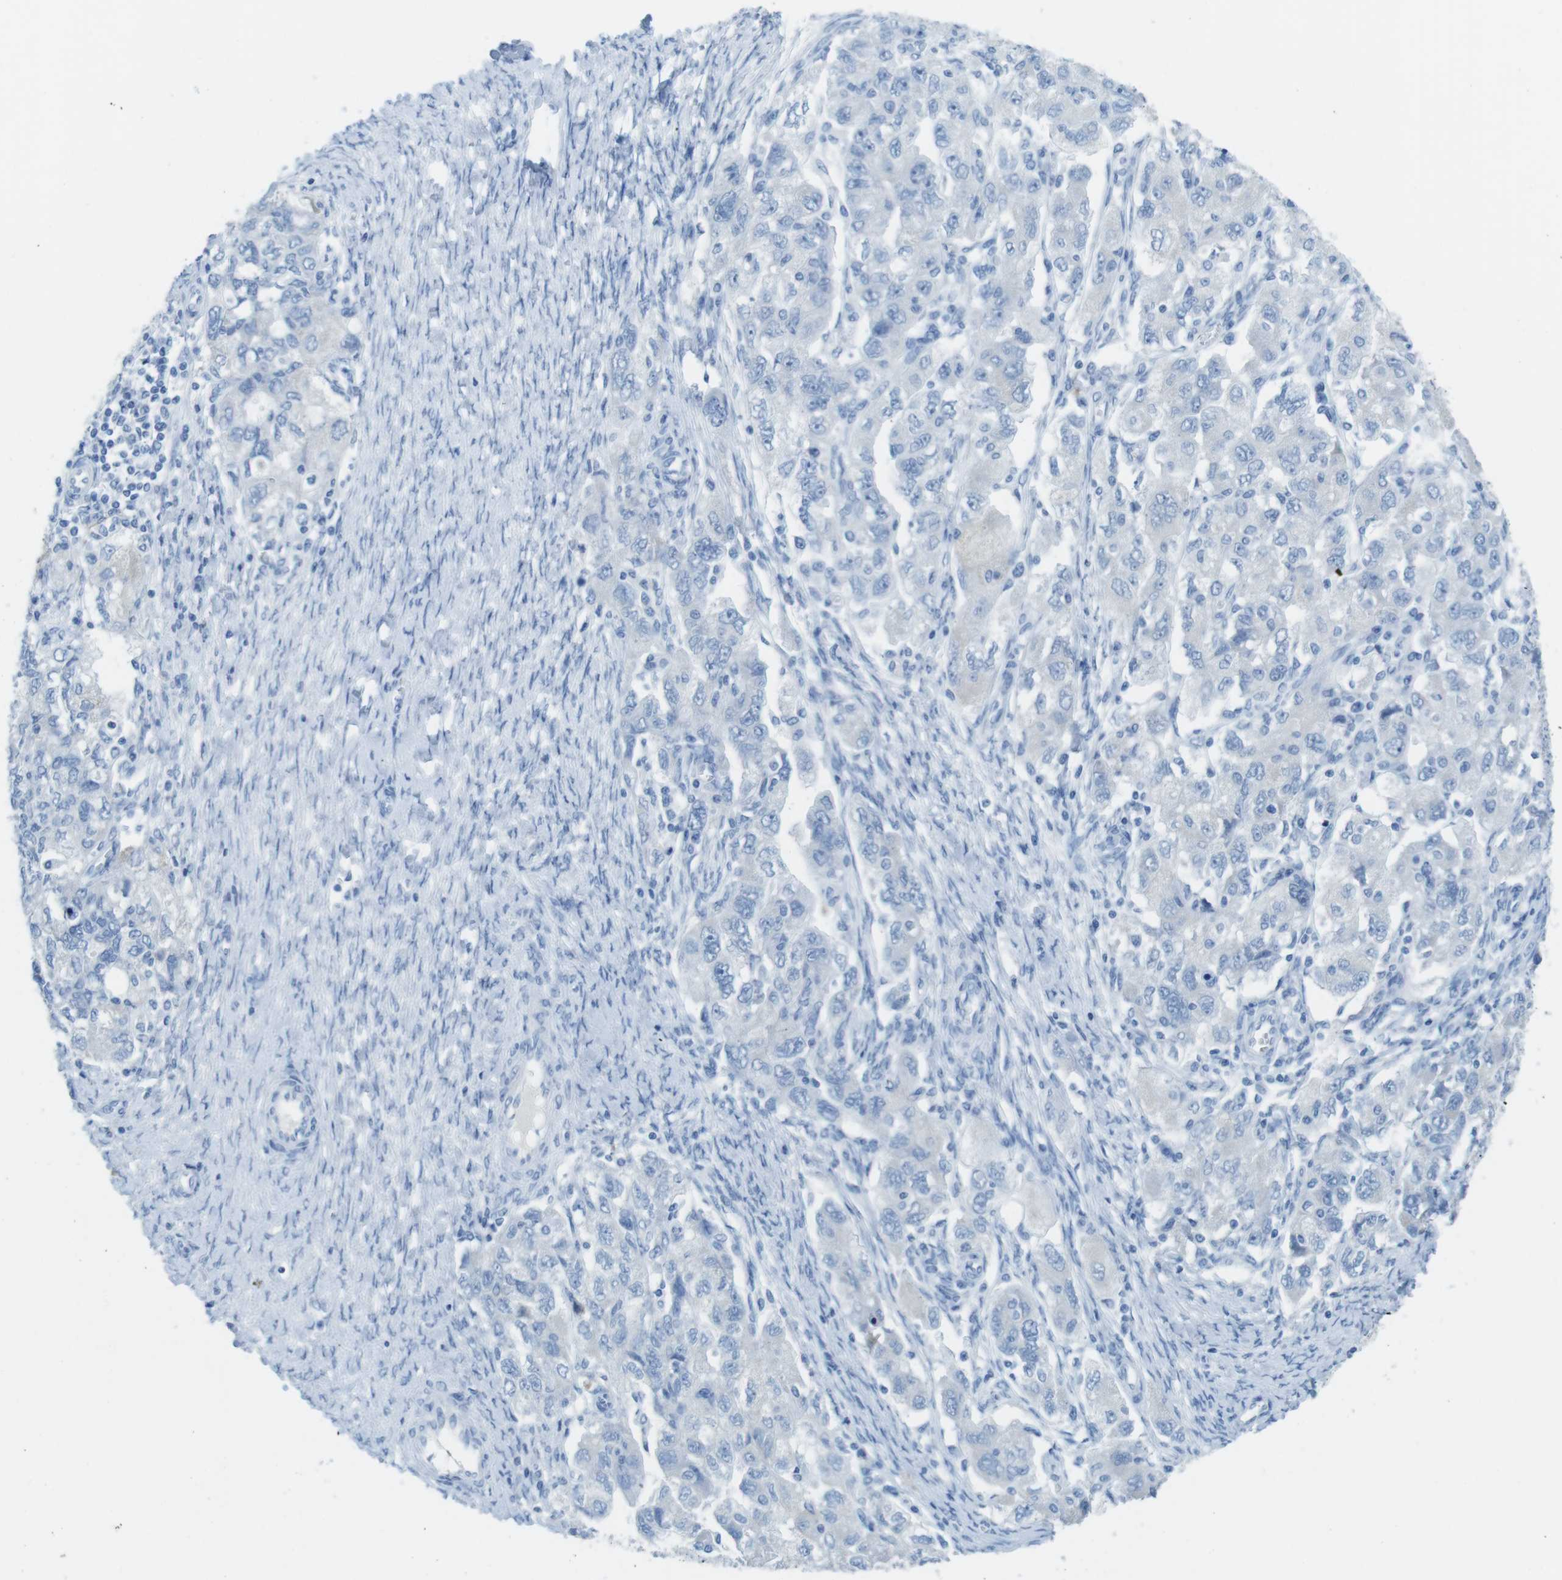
{"staining": {"intensity": "negative", "quantity": "none", "location": "none"}, "tissue": "ovarian cancer", "cell_type": "Tumor cells", "image_type": "cancer", "snomed": [{"axis": "morphology", "description": "Carcinoma, NOS"}, {"axis": "morphology", "description": "Cystadenocarcinoma, serous, NOS"}, {"axis": "topography", "description": "Ovary"}], "caption": "Immunohistochemistry of ovarian cancer displays no positivity in tumor cells.", "gene": "GAP43", "patient": {"sex": "female", "age": 69}}